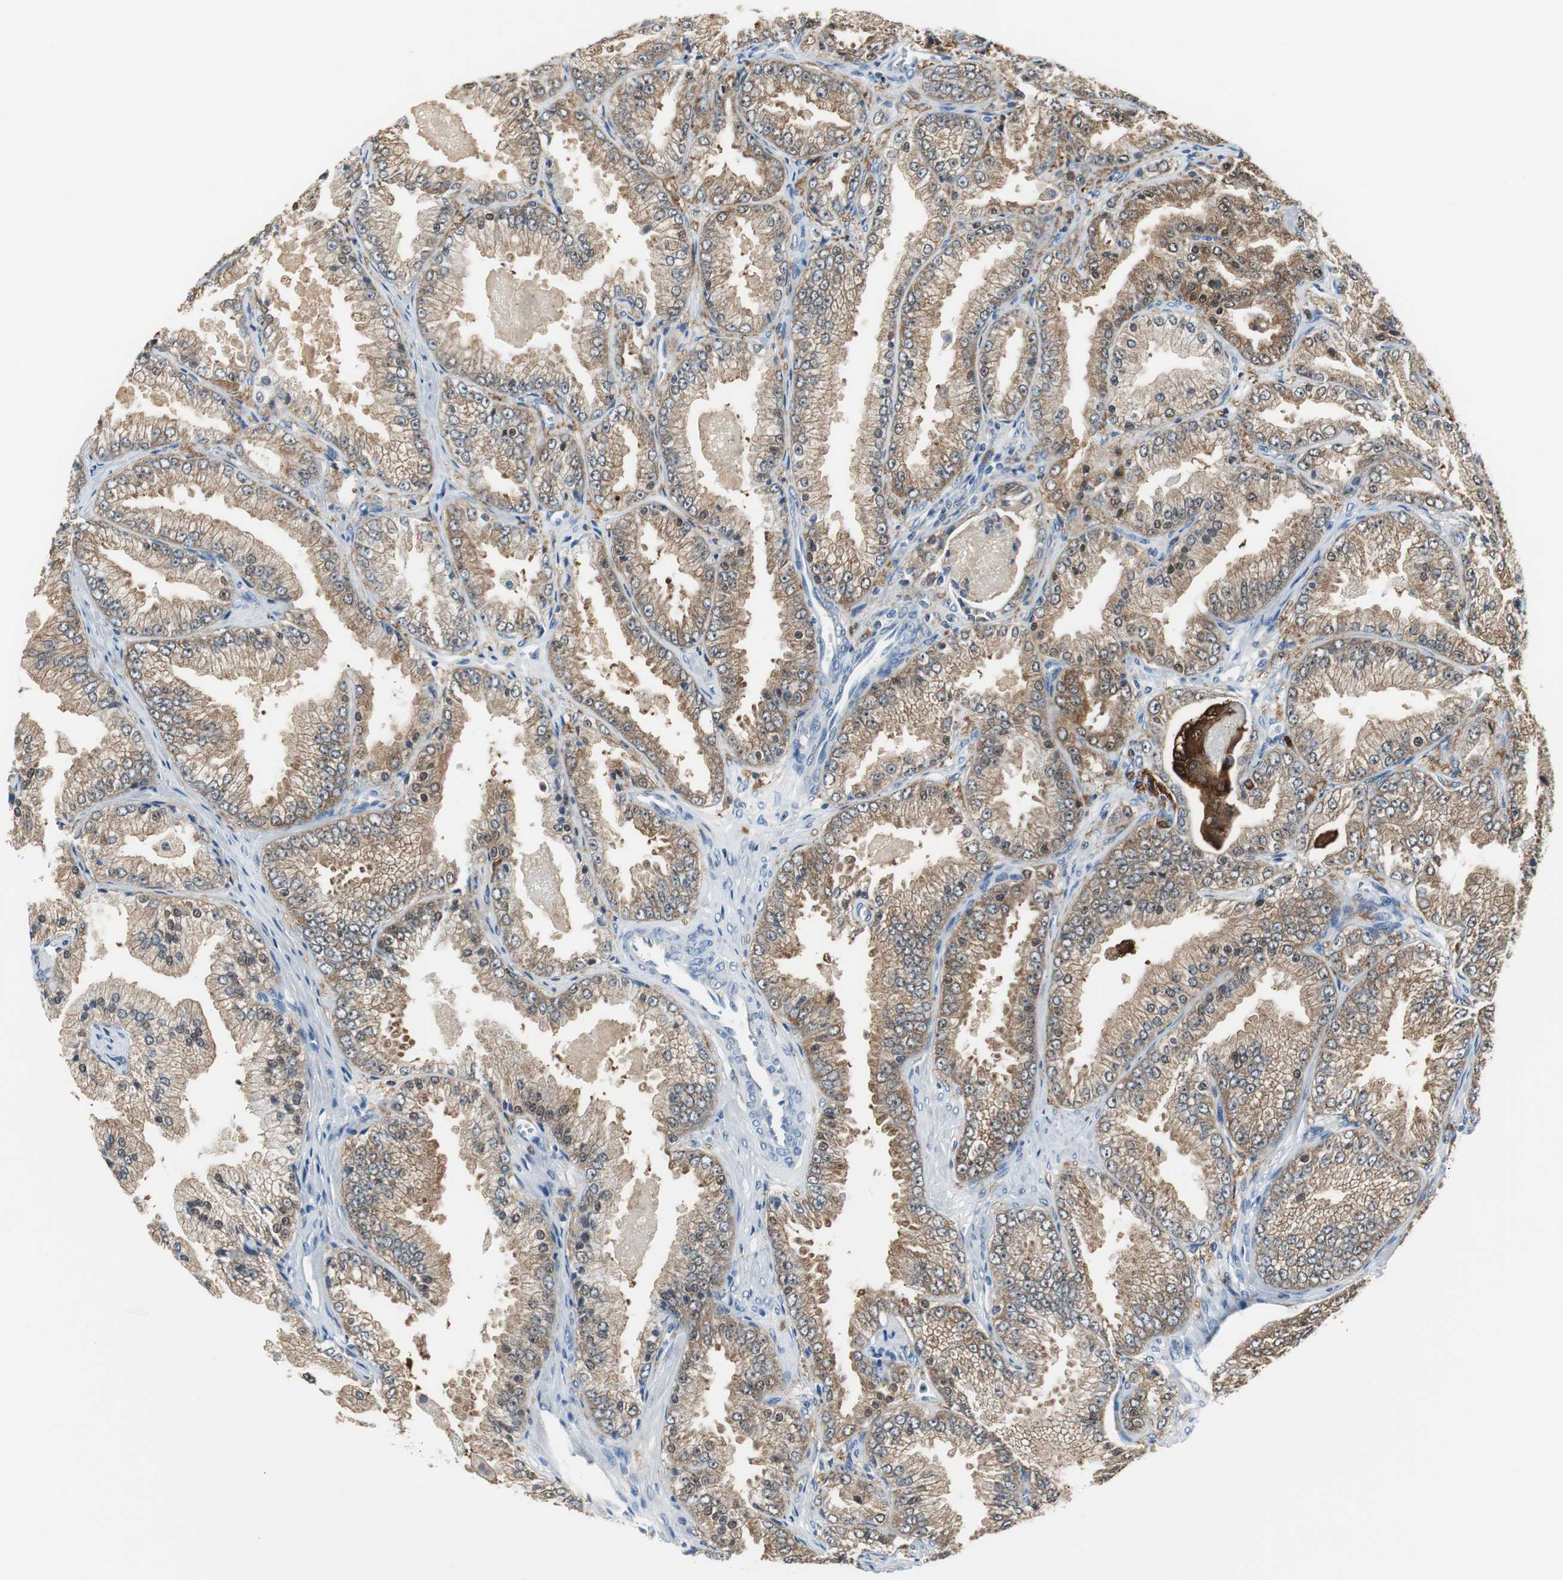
{"staining": {"intensity": "moderate", "quantity": ">75%", "location": "cytoplasmic/membranous"}, "tissue": "prostate cancer", "cell_type": "Tumor cells", "image_type": "cancer", "snomed": [{"axis": "morphology", "description": "Adenocarcinoma, High grade"}, {"axis": "topography", "description": "Prostate"}], "caption": "A brown stain shows moderate cytoplasmic/membranous positivity of a protein in human adenocarcinoma (high-grade) (prostate) tumor cells.", "gene": "MSTO1", "patient": {"sex": "male", "age": 61}}